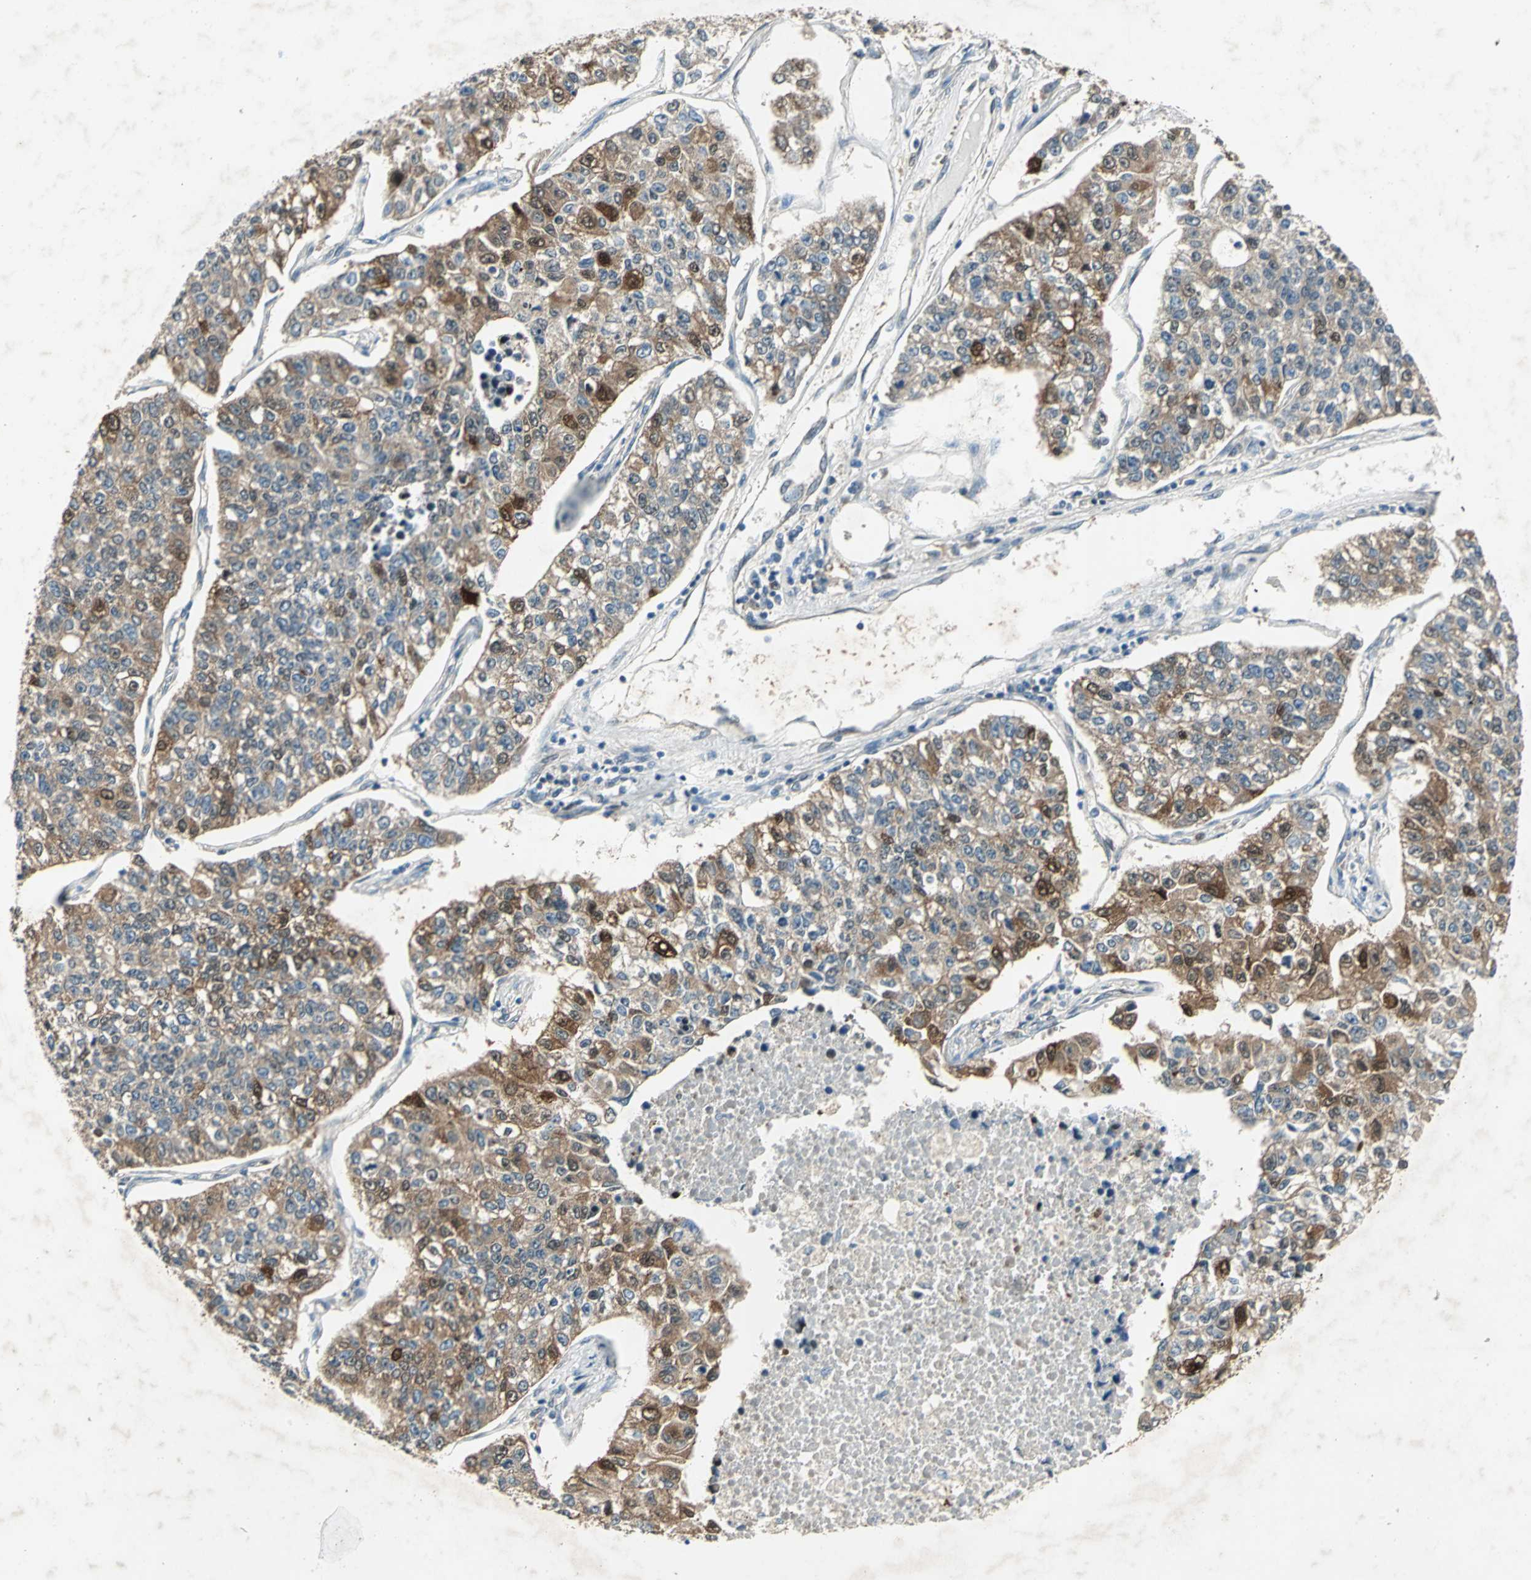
{"staining": {"intensity": "moderate", "quantity": ">75%", "location": "cytoplasmic/membranous,nuclear"}, "tissue": "lung cancer", "cell_type": "Tumor cells", "image_type": "cancer", "snomed": [{"axis": "morphology", "description": "Adenocarcinoma, NOS"}, {"axis": "topography", "description": "Lung"}], "caption": "Lung cancer stained for a protein (brown) reveals moderate cytoplasmic/membranous and nuclear positive positivity in approximately >75% of tumor cells.", "gene": "RRM2B", "patient": {"sex": "male", "age": 49}}